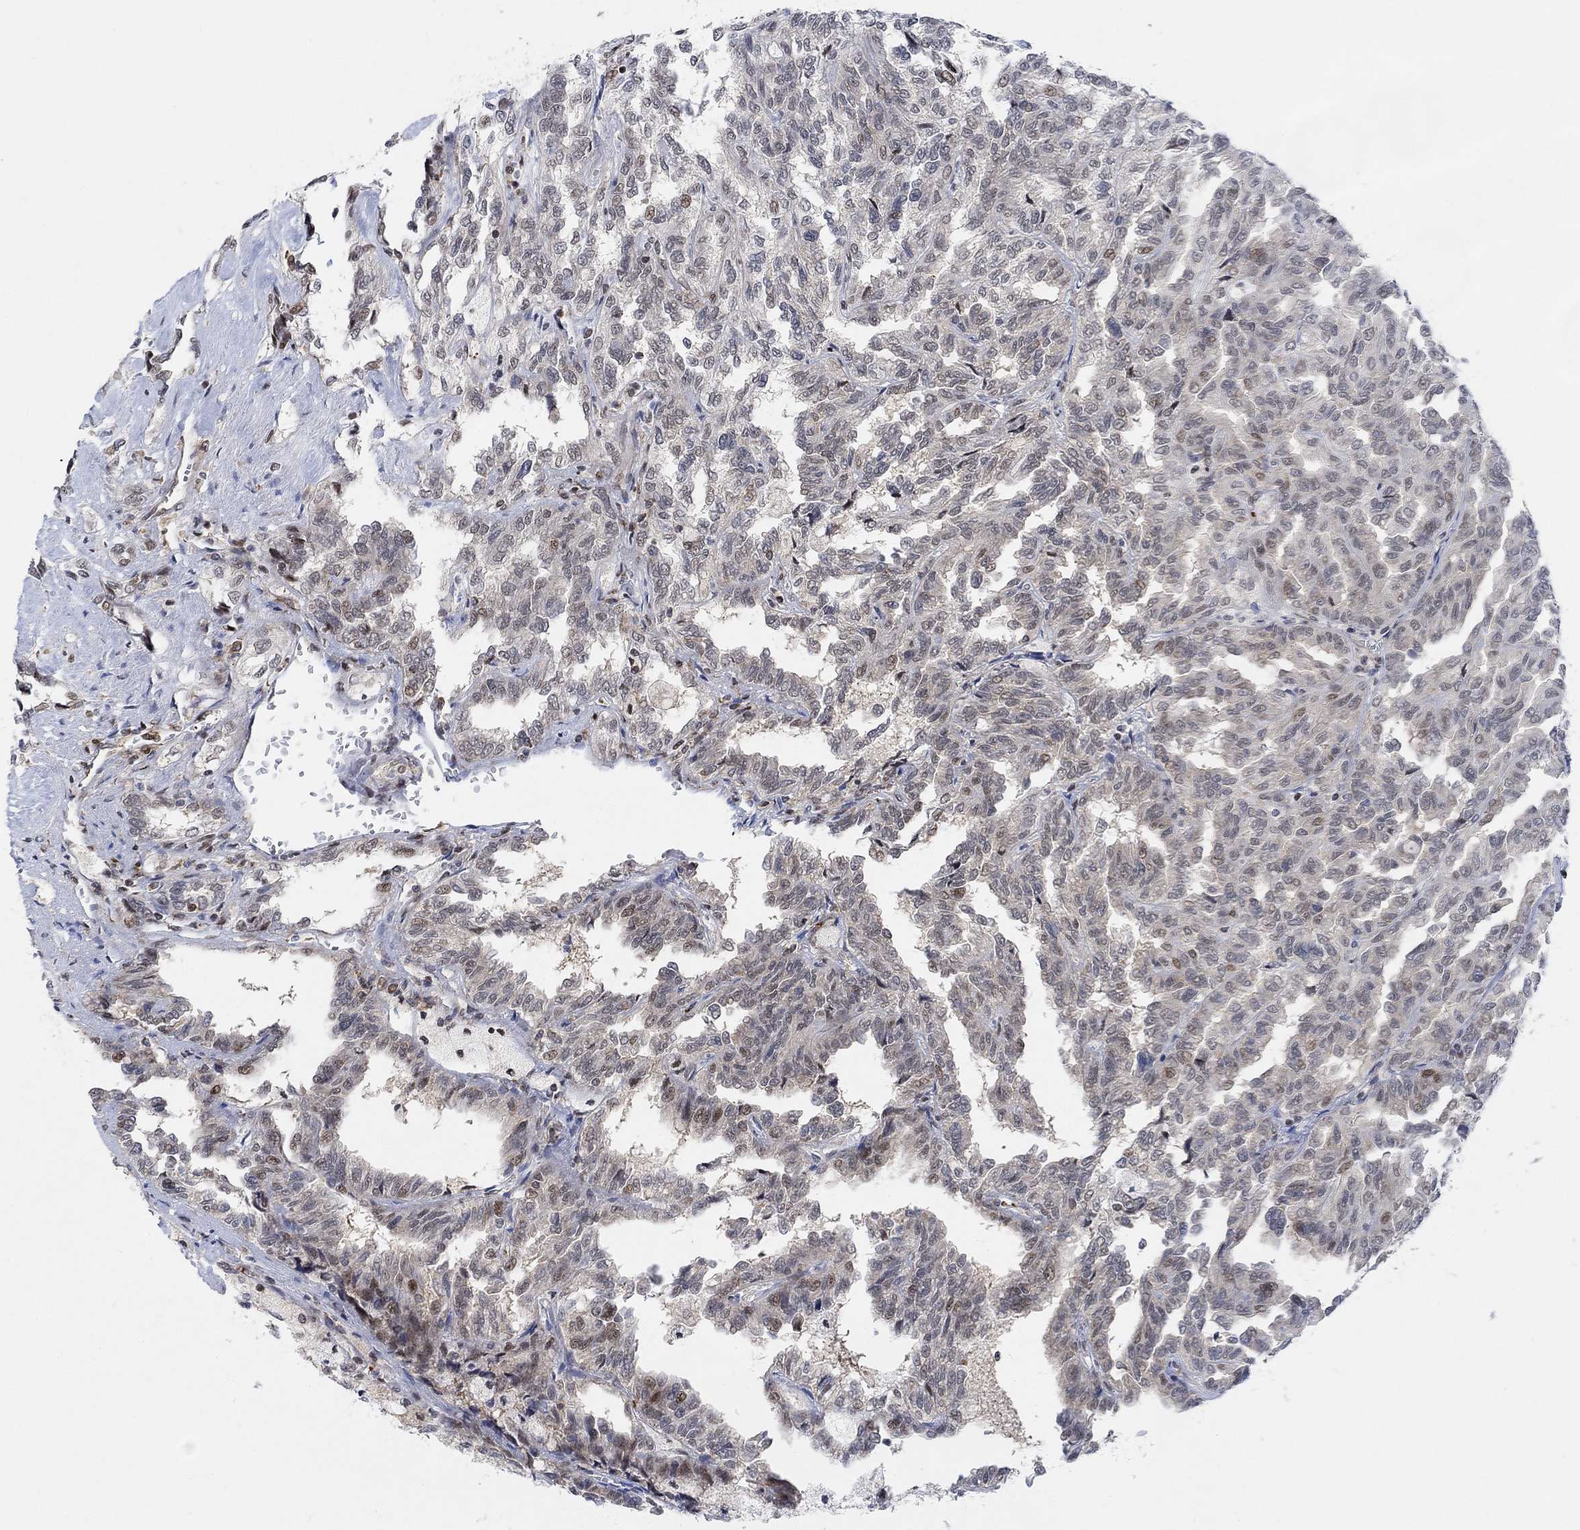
{"staining": {"intensity": "moderate", "quantity": "<25%", "location": "nuclear"}, "tissue": "renal cancer", "cell_type": "Tumor cells", "image_type": "cancer", "snomed": [{"axis": "morphology", "description": "Adenocarcinoma, NOS"}, {"axis": "topography", "description": "Kidney"}], "caption": "Moderate nuclear expression is identified in about <25% of tumor cells in renal cancer. Using DAB (3,3'-diaminobenzidine) (brown) and hematoxylin (blue) stains, captured at high magnification using brightfield microscopy.", "gene": "PWWP2B", "patient": {"sex": "male", "age": 79}}